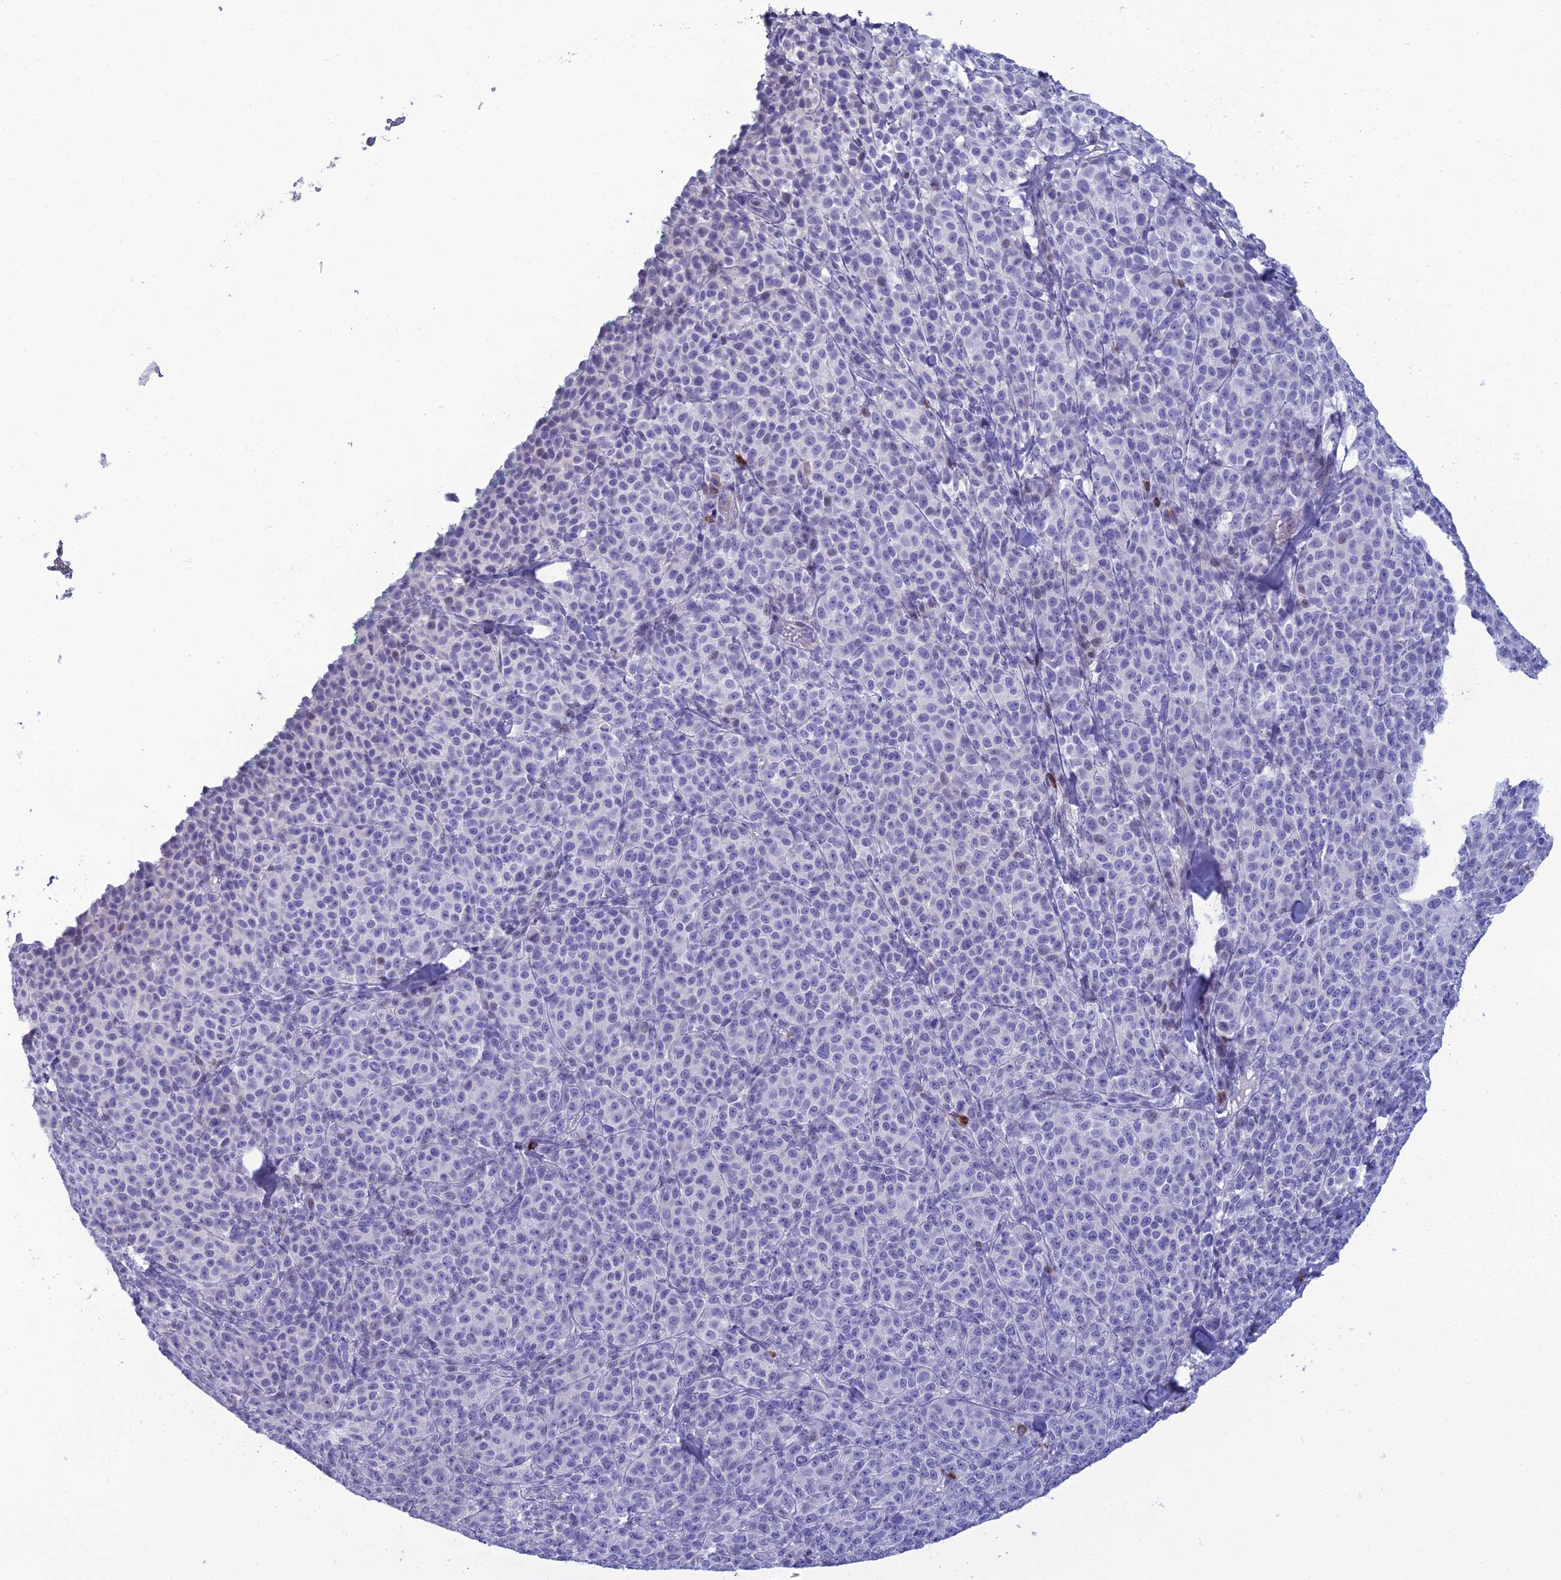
{"staining": {"intensity": "negative", "quantity": "none", "location": "none"}, "tissue": "melanoma", "cell_type": "Tumor cells", "image_type": "cancer", "snomed": [{"axis": "morphology", "description": "Normal tissue, NOS"}, {"axis": "morphology", "description": "Malignant melanoma, NOS"}, {"axis": "topography", "description": "Skin"}], "caption": "An immunohistochemistry (IHC) micrograph of malignant melanoma is shown. There is no staining in tumor cells of malignant melanoma. (Brightfield microscopy of DAB immunohistochemistry (IHC) at high magnification).", "gene": "CRB2", "patient": {"sex": "female", "age": 34}}